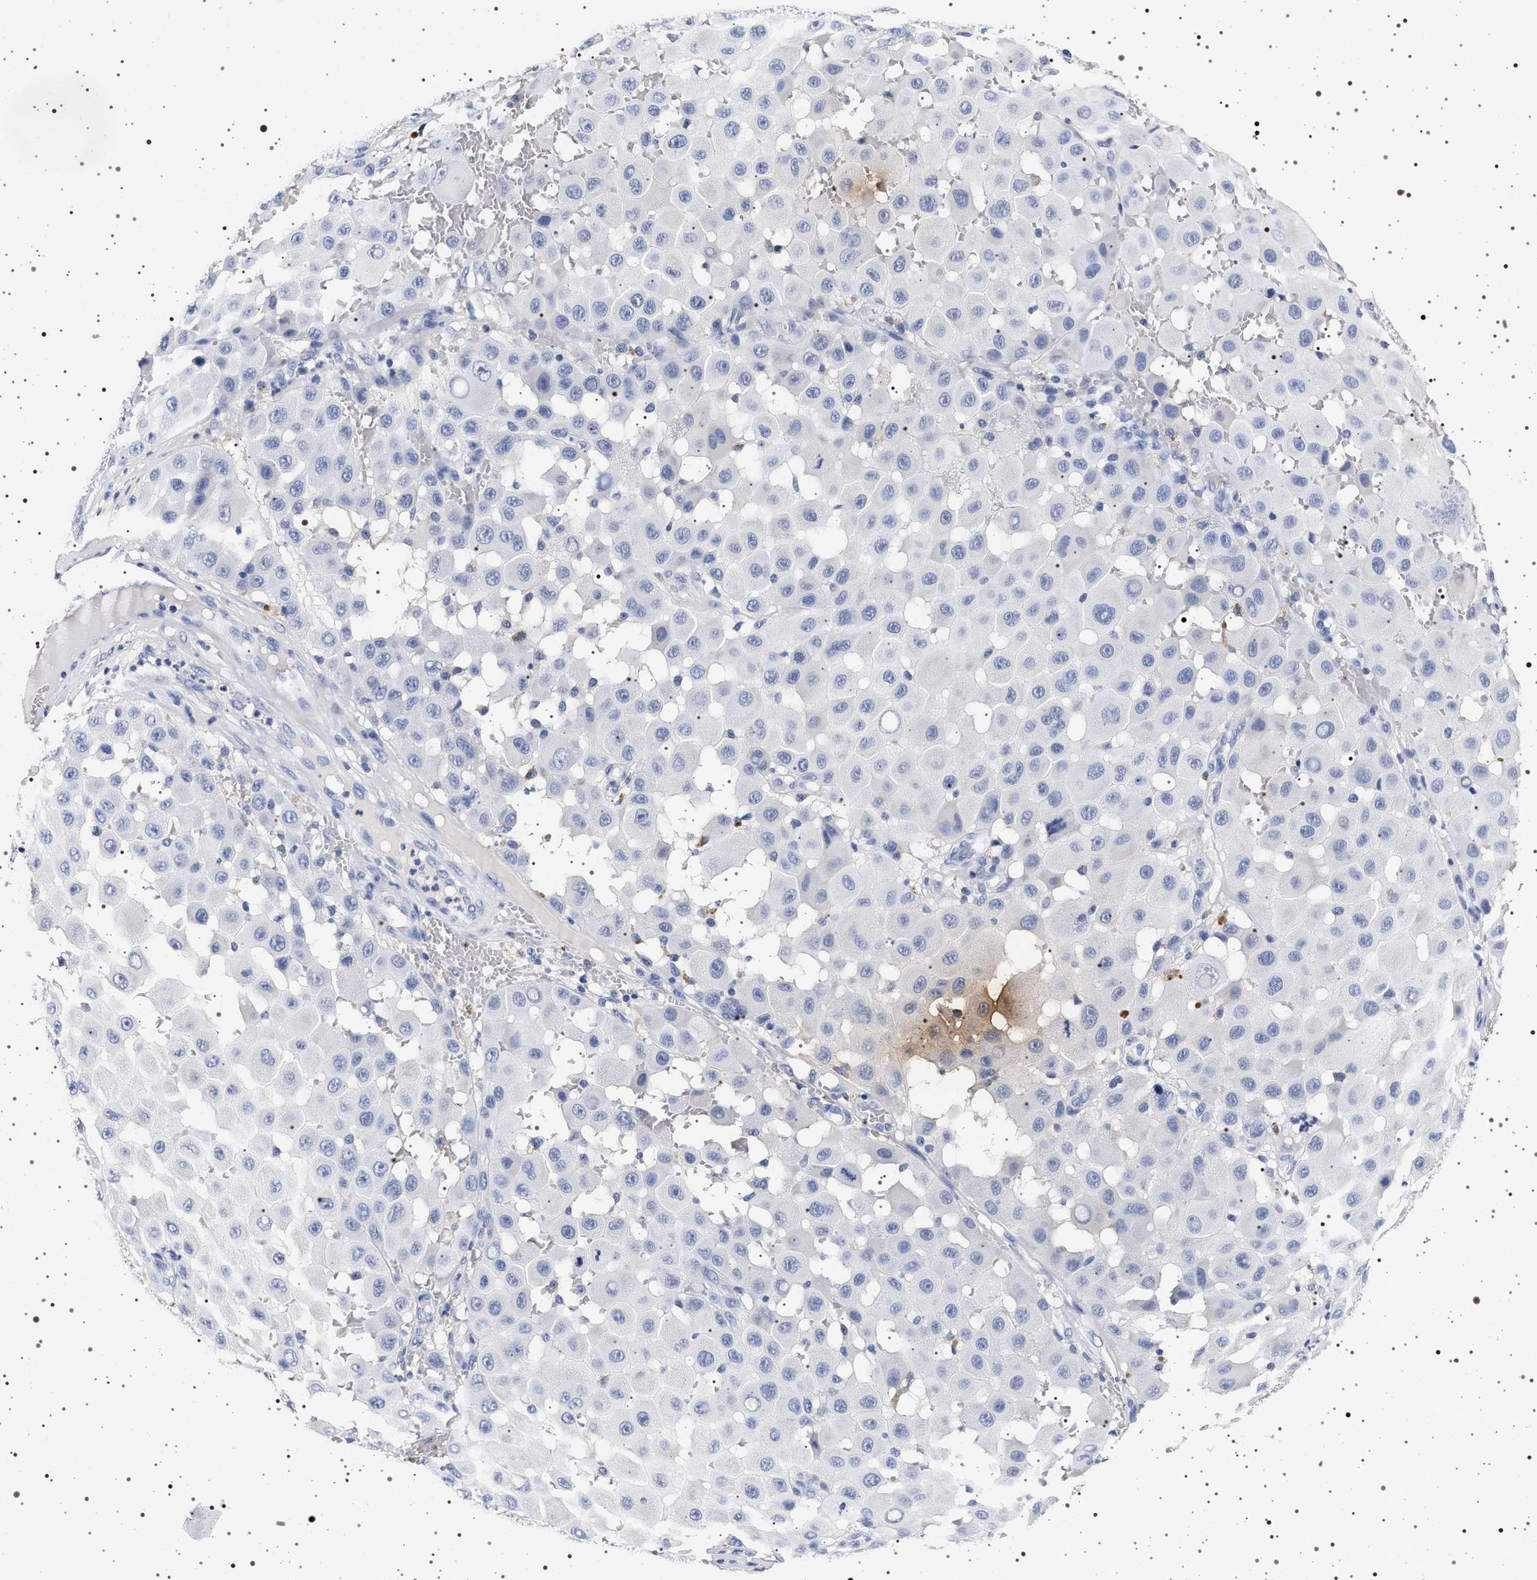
{"staining": {"intensity": "negative", "quantity": "none", "location": "none"}, "tissue": "melanoma", "cell_type": "Tumor cells", "image_type": "cancer", "snomed": [{"axis": "morphology", "description": "Malignant melanoma, NOS"}, {"axis": "topography", "description": "Skin"}], "caption": "IHC of human malignant melanoma displays no expression in tumor cells.", "gene": "MAPK10", "patient": {"sex": "female", "age": 81}}